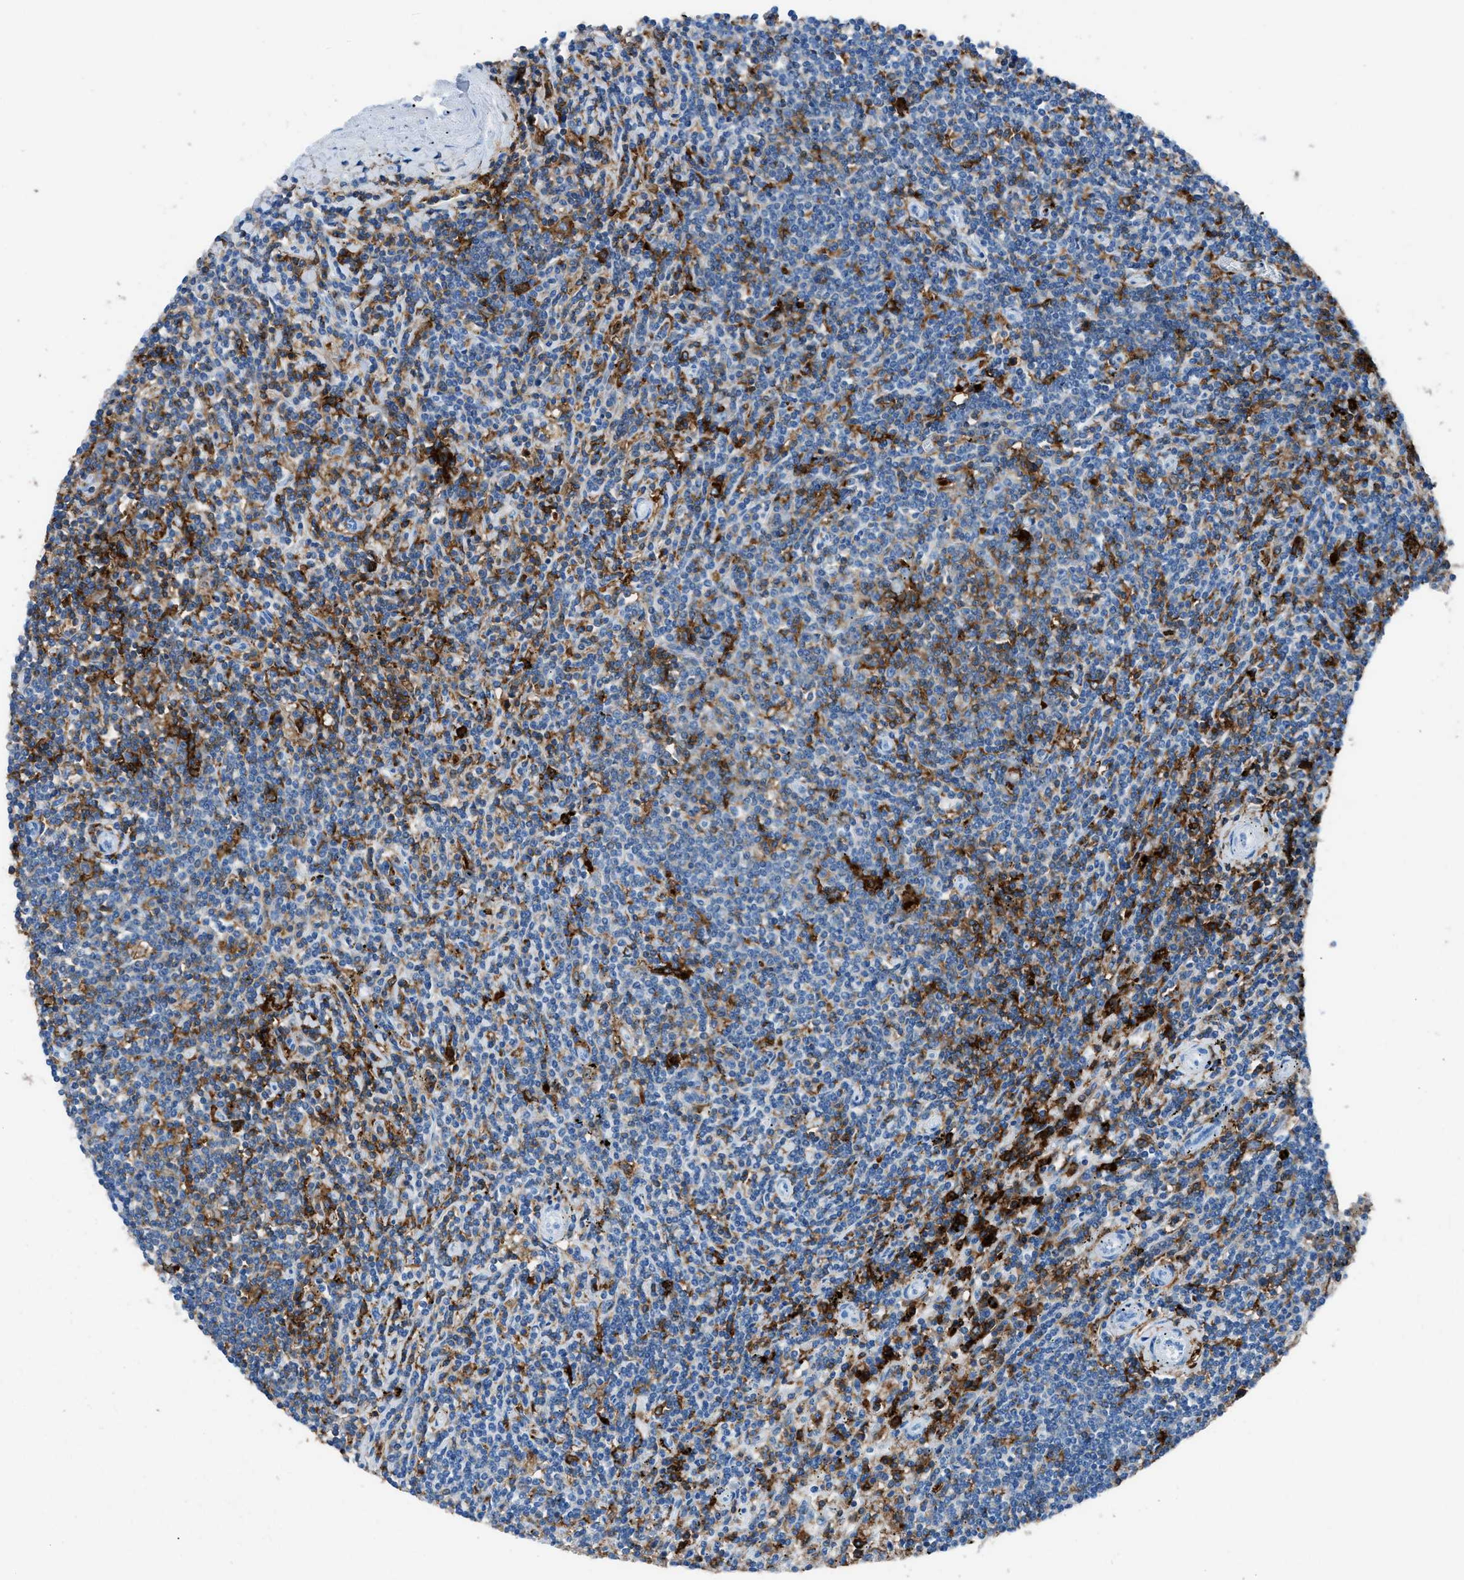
{"staining": {"intensity": "negative", "quantity": "none", "location": "none"}, "tissue": "lymphoma", "cell_type": "Tumor cells", "image_type": "cancer", "snomed": [{"axis": "morphology", "description": "Malignant lymphoma, non-Hodgkin's type, Low grade"}, {"axis": "topography", "description": "Spleen"}], "caption": "Immunohistochemistry (IHC) of human low-grade malignant lymphoma, non-Hodgkin's type exhibits no positivity in tumor cells. (Brightfield microscopy of DAB IHC at high magnification).", "gene": "ITGB2", "patient": {"sex": "male", "age": 76}}